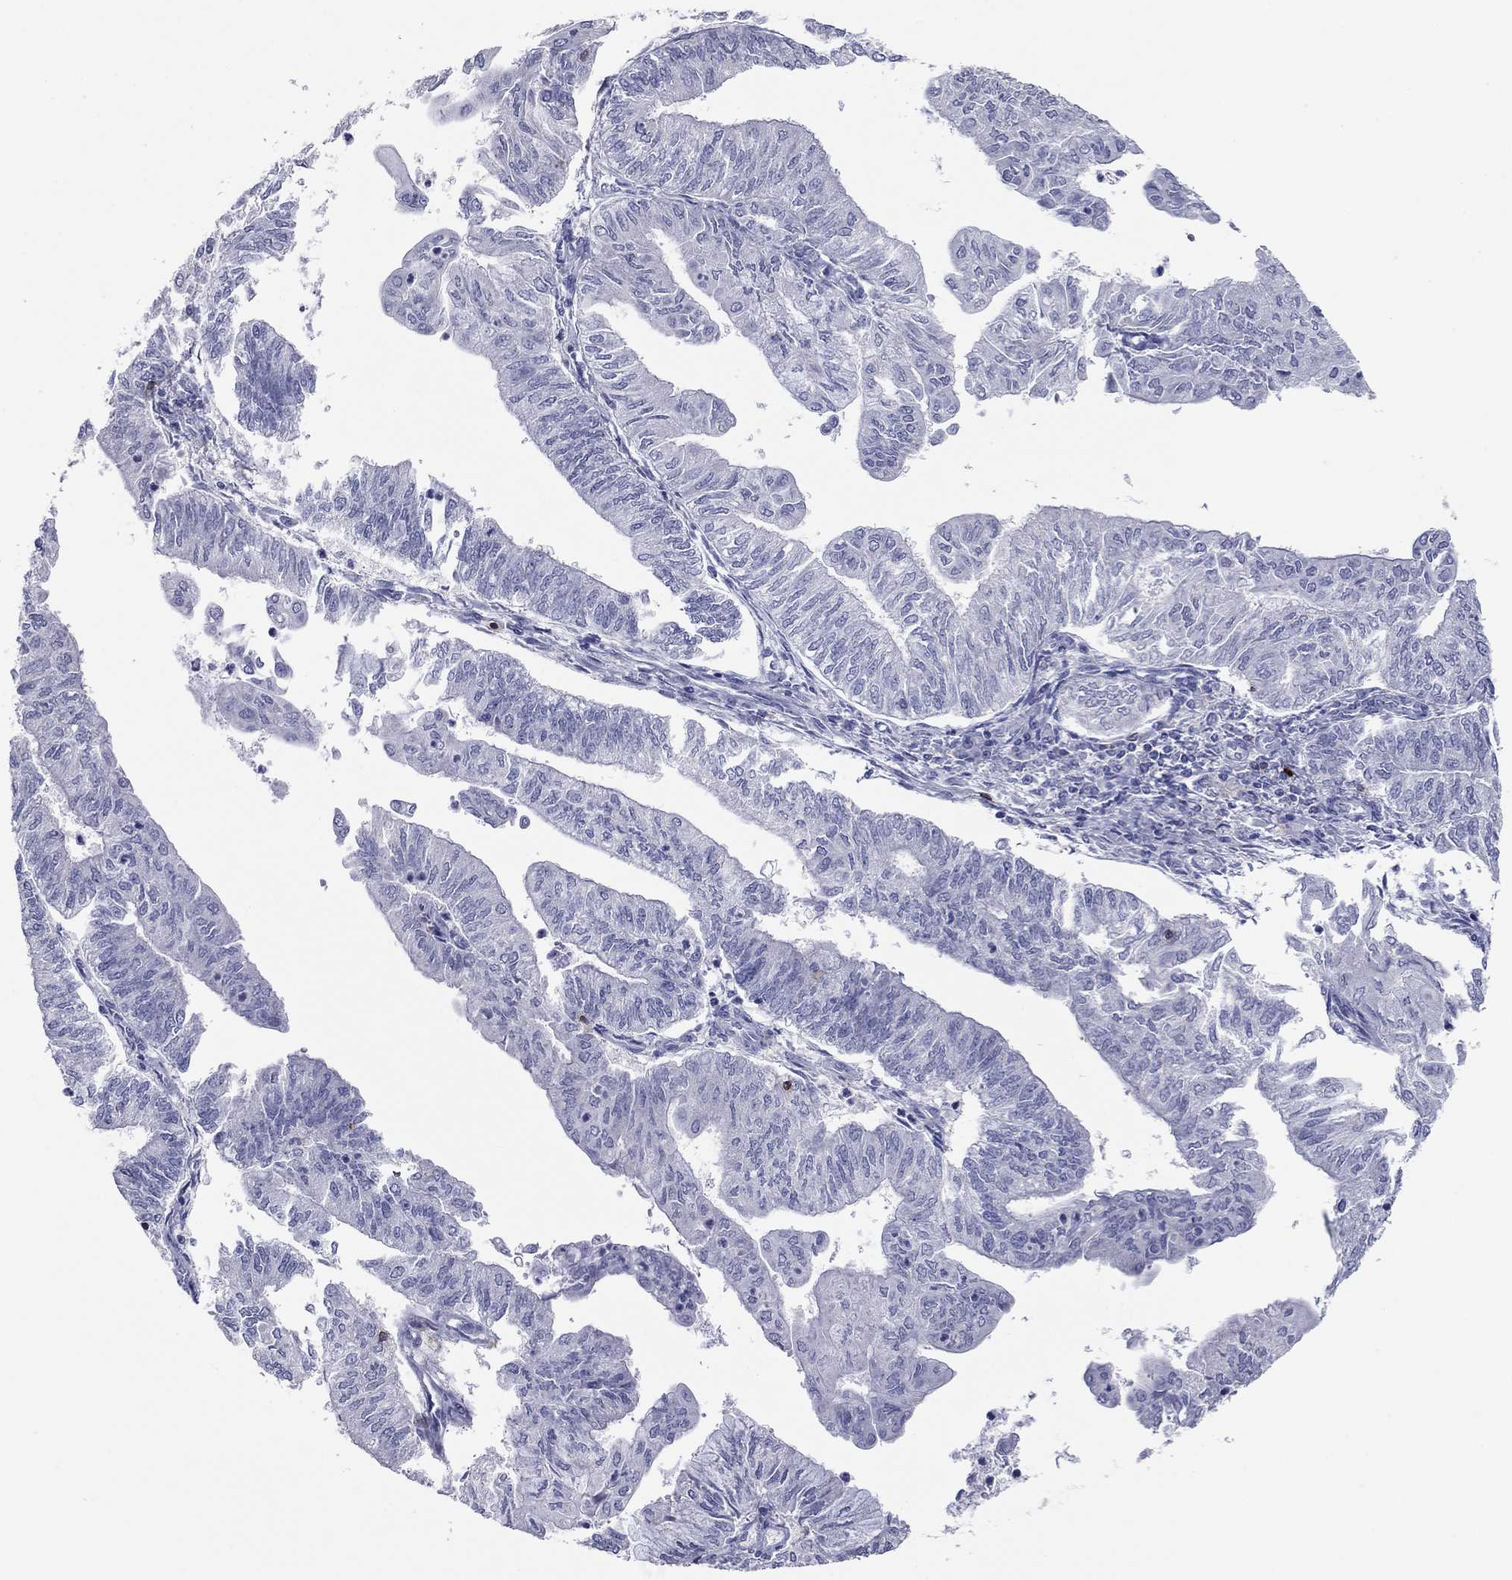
{"staining": {"intensity": "negative", "quantity": "none", "location": "none"}, "tissue": "endometrial cancer", "cell_type": "Tumor cells", "image_type": "cancer", "snomed": [{"axis": "morphology", "description": "Adenocarcinoma, NOS"}, {"axis": "topography", "description": "Endometrium"}], "caption": "Image shows no significant protein staining in tumor cells of endometrial cancer.", "gene": "ITGAE", "patient": {"sex": "female", "age": 59}}